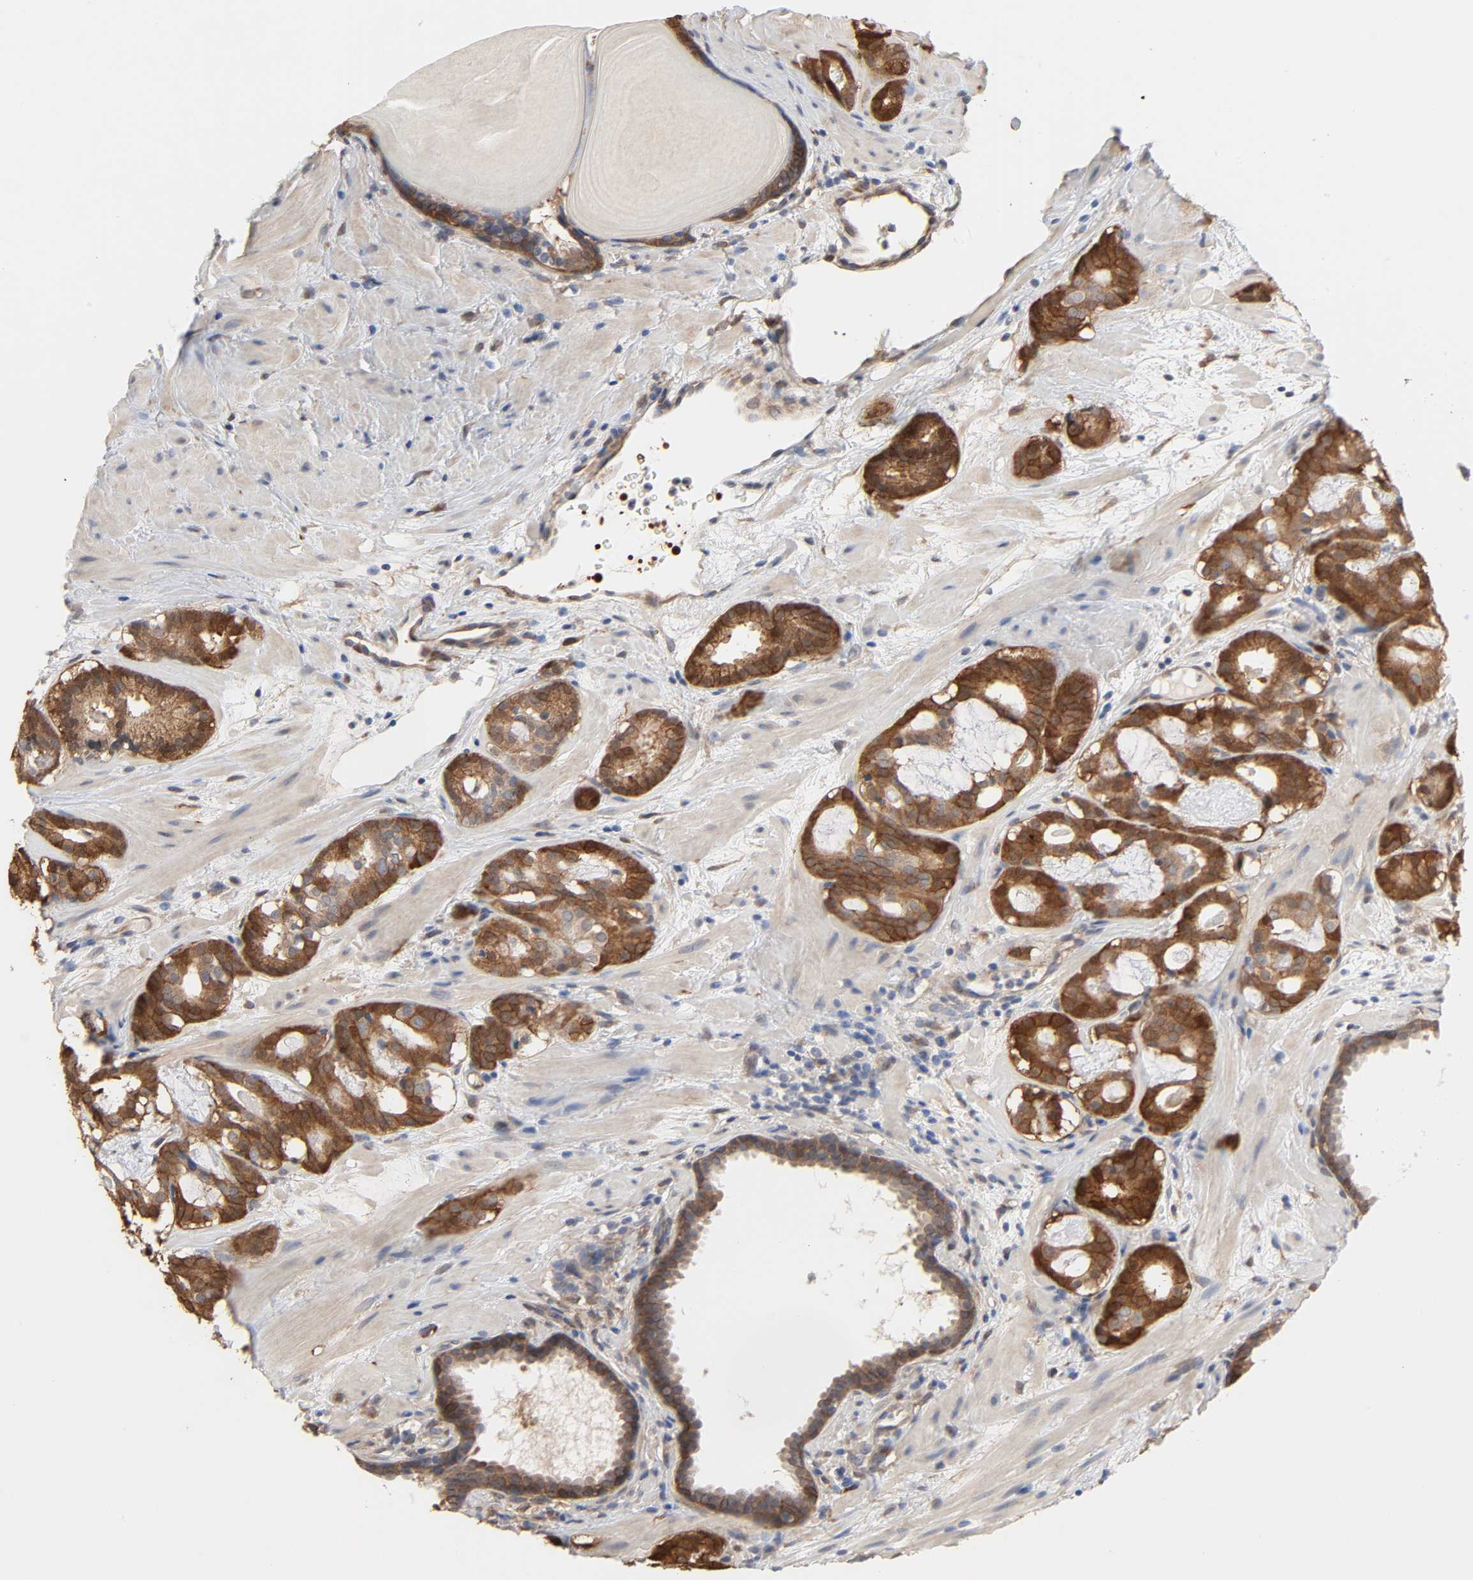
{"staining": {"intensity": "strong", "quantity": ">75%", "location": "cytoplasmic/membranous"}, "tissue": "prostate cancer", "cell_type": "Tumor cells", "image_type": "cancer", "snomed": [{"axis": "morphology", "description": "Adenocarcinoma, Low grade"}, {"axis": "topography", "description": "Prostate"}], "caption": "An image of human prostate cancer stained for a protein displays strong cytoplasmic/membranous brown staining in tumor cells. Immunohistochemistry (ihc) stains the protein of interest in brown and the nuclei are stained blue.", "gene": "NDRG2", "patient": {"sex": "male", "age": 57}}